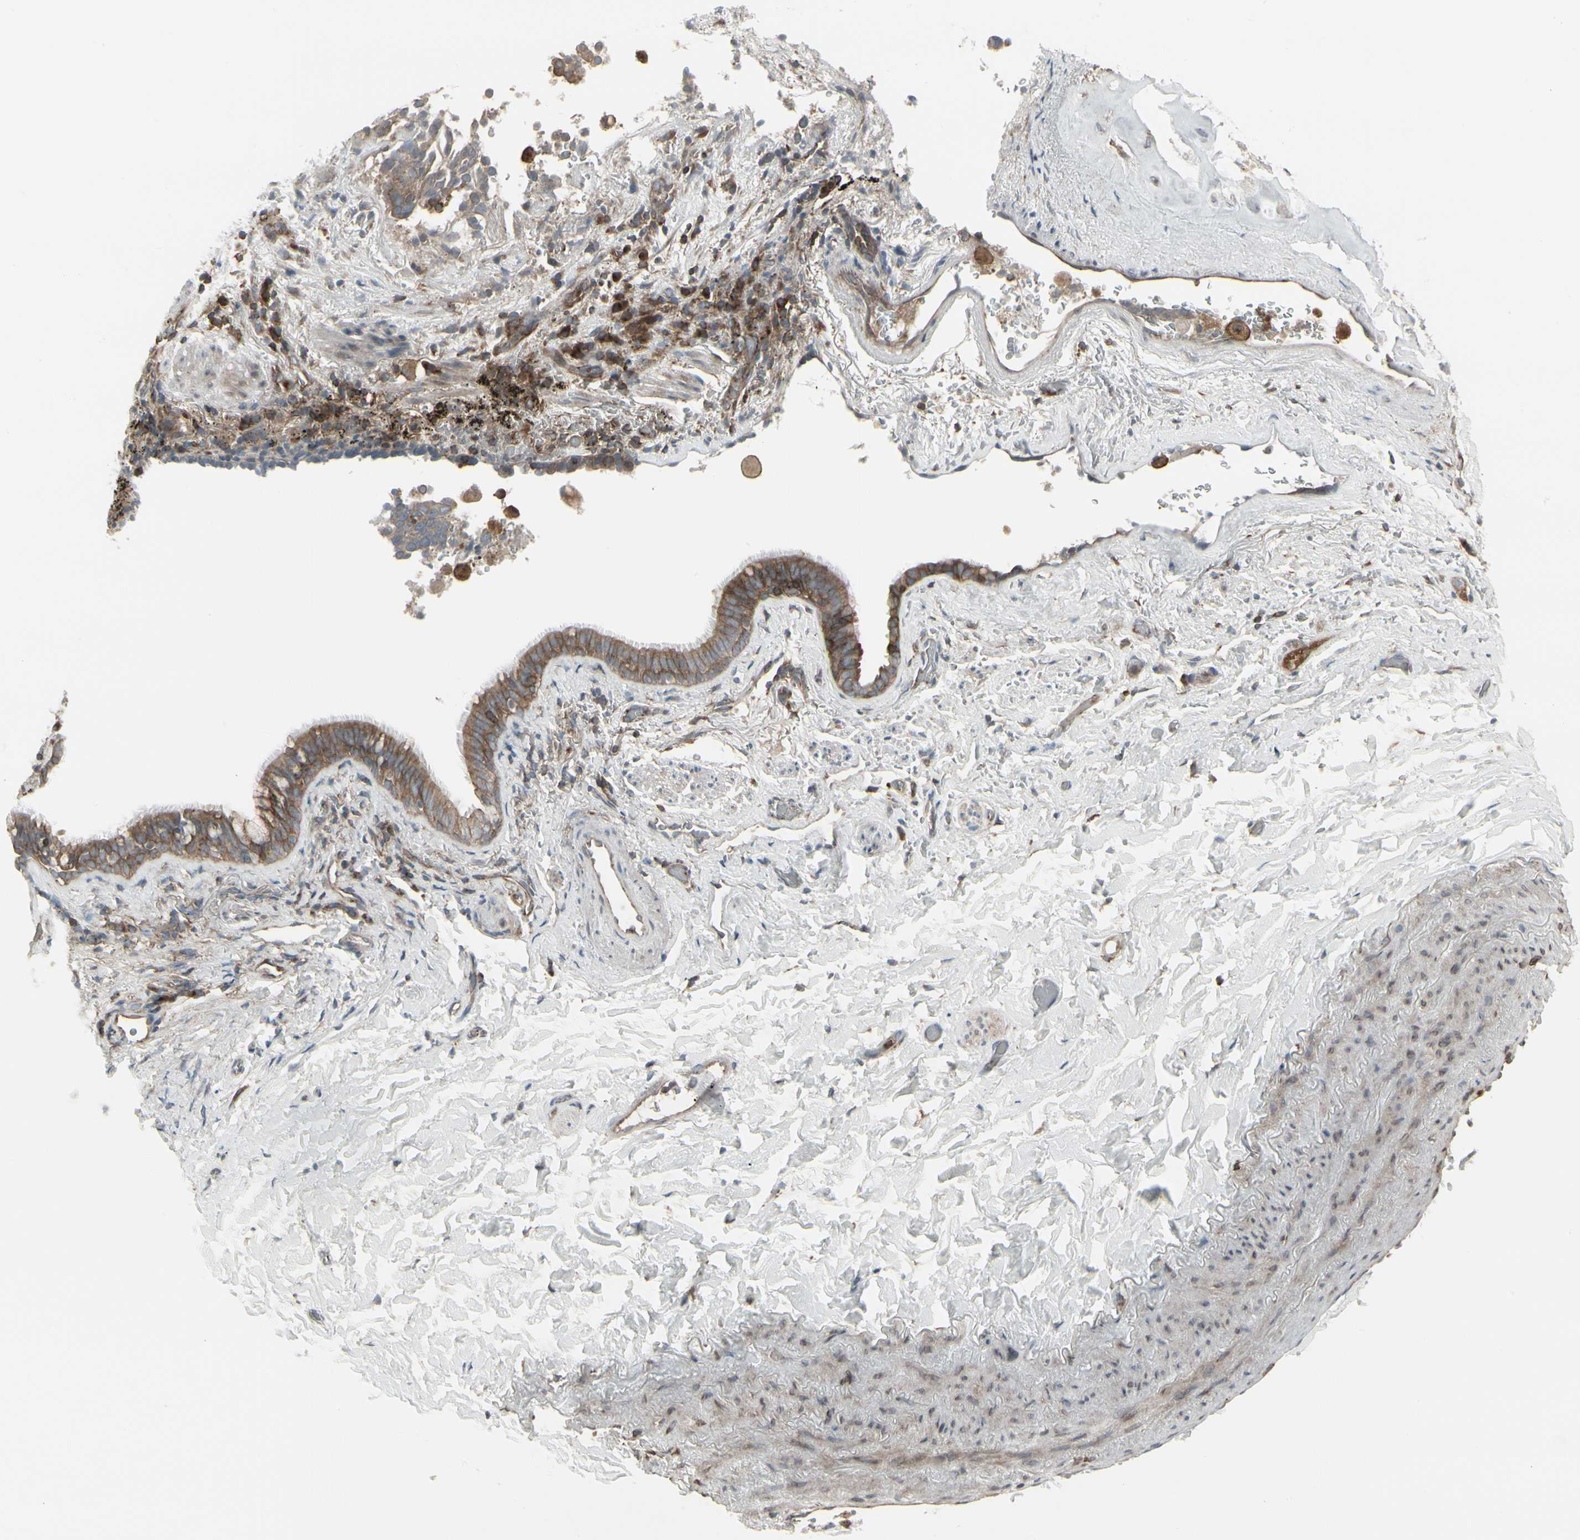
{"staining": {"intensity": "moderate", "quantity": ">75%", "location": "cytoplasmic/membranous"}, "tissue": "lung cancer", "cell_type": "Tumor cells", "image_type": "cancer", "snomed": [{"axis": "morphology", "description": "Squamous cell carcinoma, NOS"}, {"axis": "topography", "description": "Lung"}], "caption": "Moderate cytoplasmic/membranous protein staining is seen in about >75% of tumor cells in lung cancer.", "gene": "EPS15", "patient": {"sex": "male", "age": 54}}